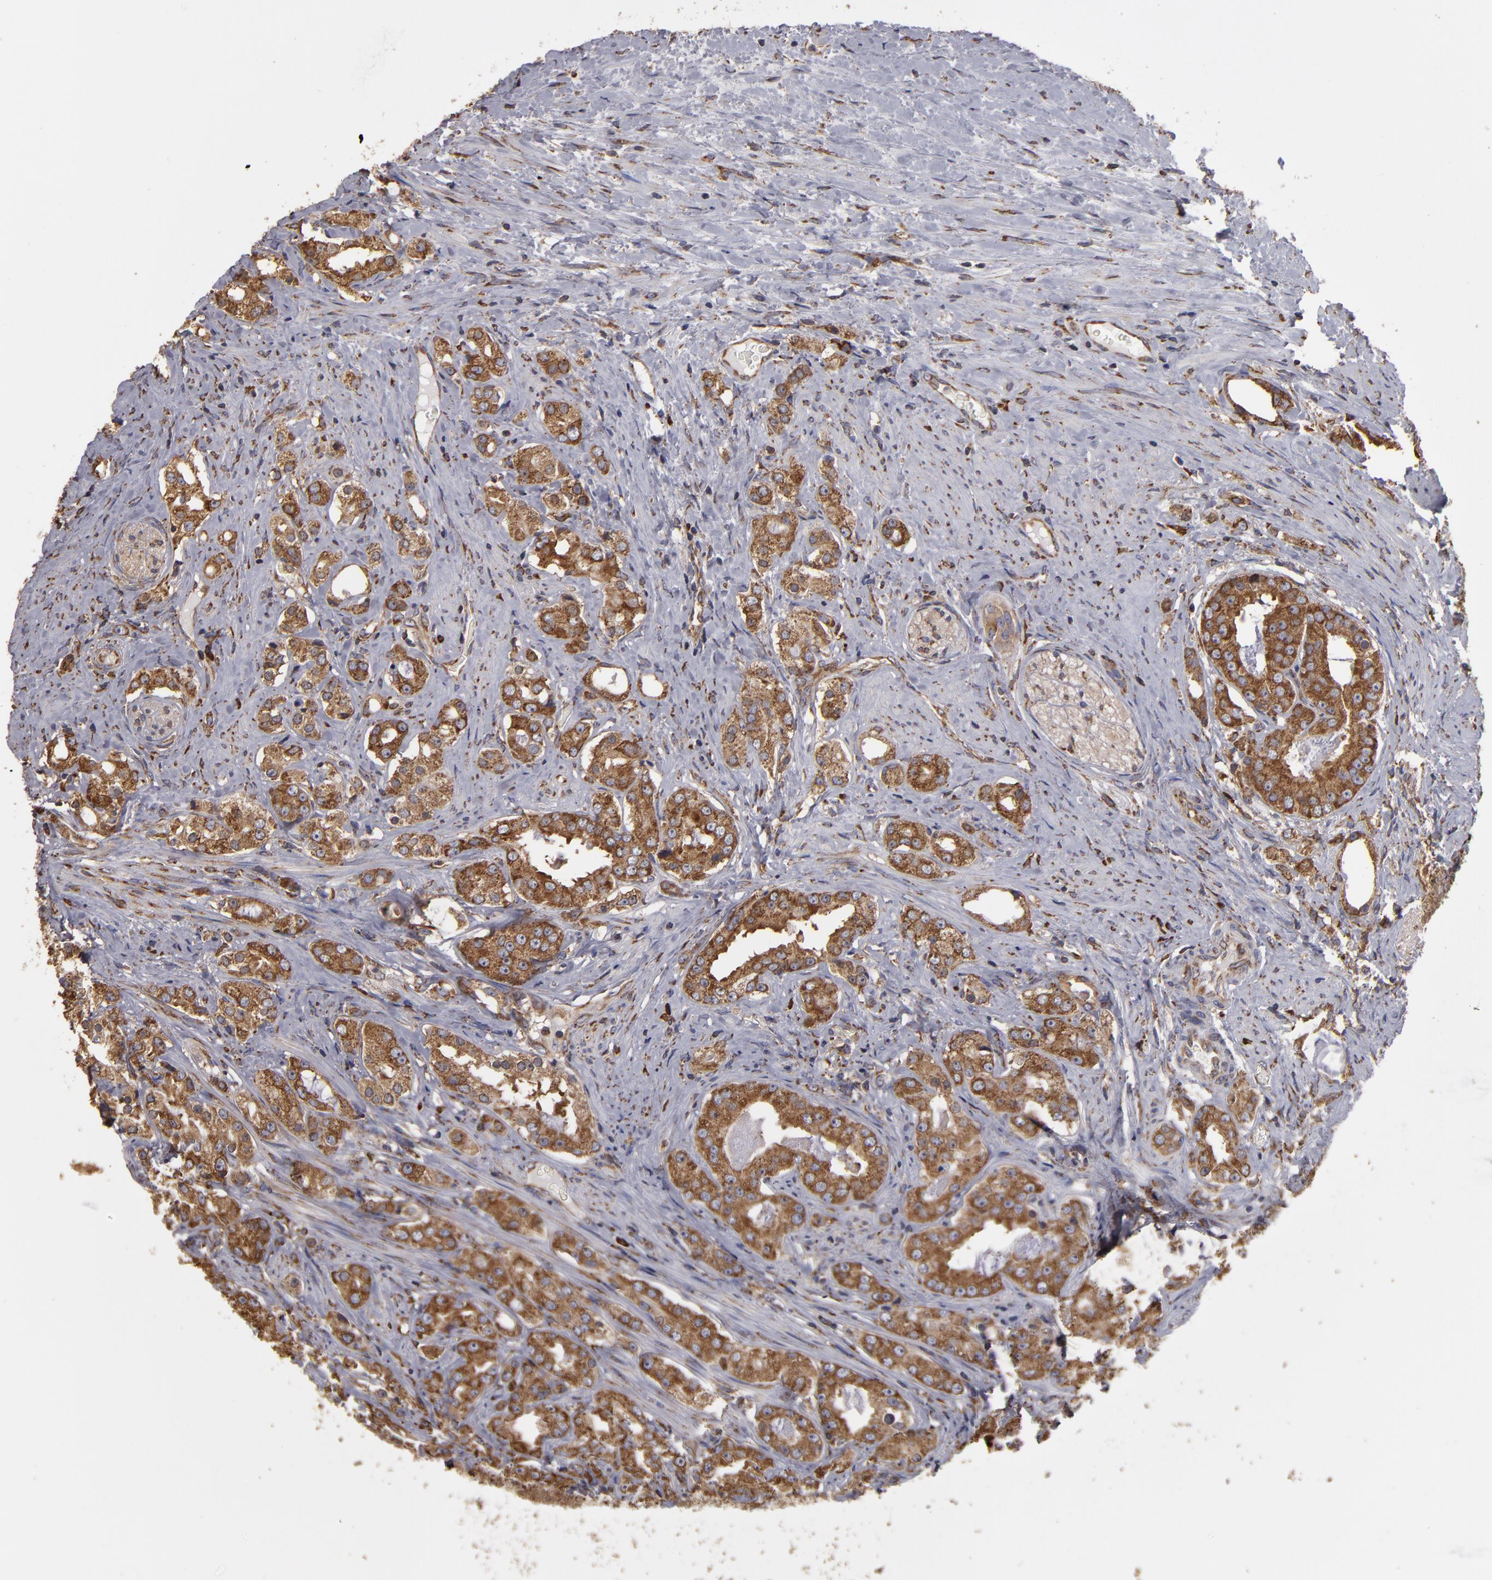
{"staining": {"intensity": "strong", "quantity": ">75%", "location": "cytoplasmic/membranous"}, "tissue": "prostate cancer", "cell_type": "Tumor cells", "image_type": "cancer", "snomed": [{"axis": "morphology", "description": "Adenocarcinoma, High grade"}, {"axis": "topography", "description": "Prostate"}], "caption": "About >75% of tumor cells in adenocarcinoma (high-grade) (prostate) exhibit strong cytoplasmic/membranous protein expression as visualized by brown immunohistochemical staining.", "gene": "SND1", "patient": {"sex": "male", "age": 68}}